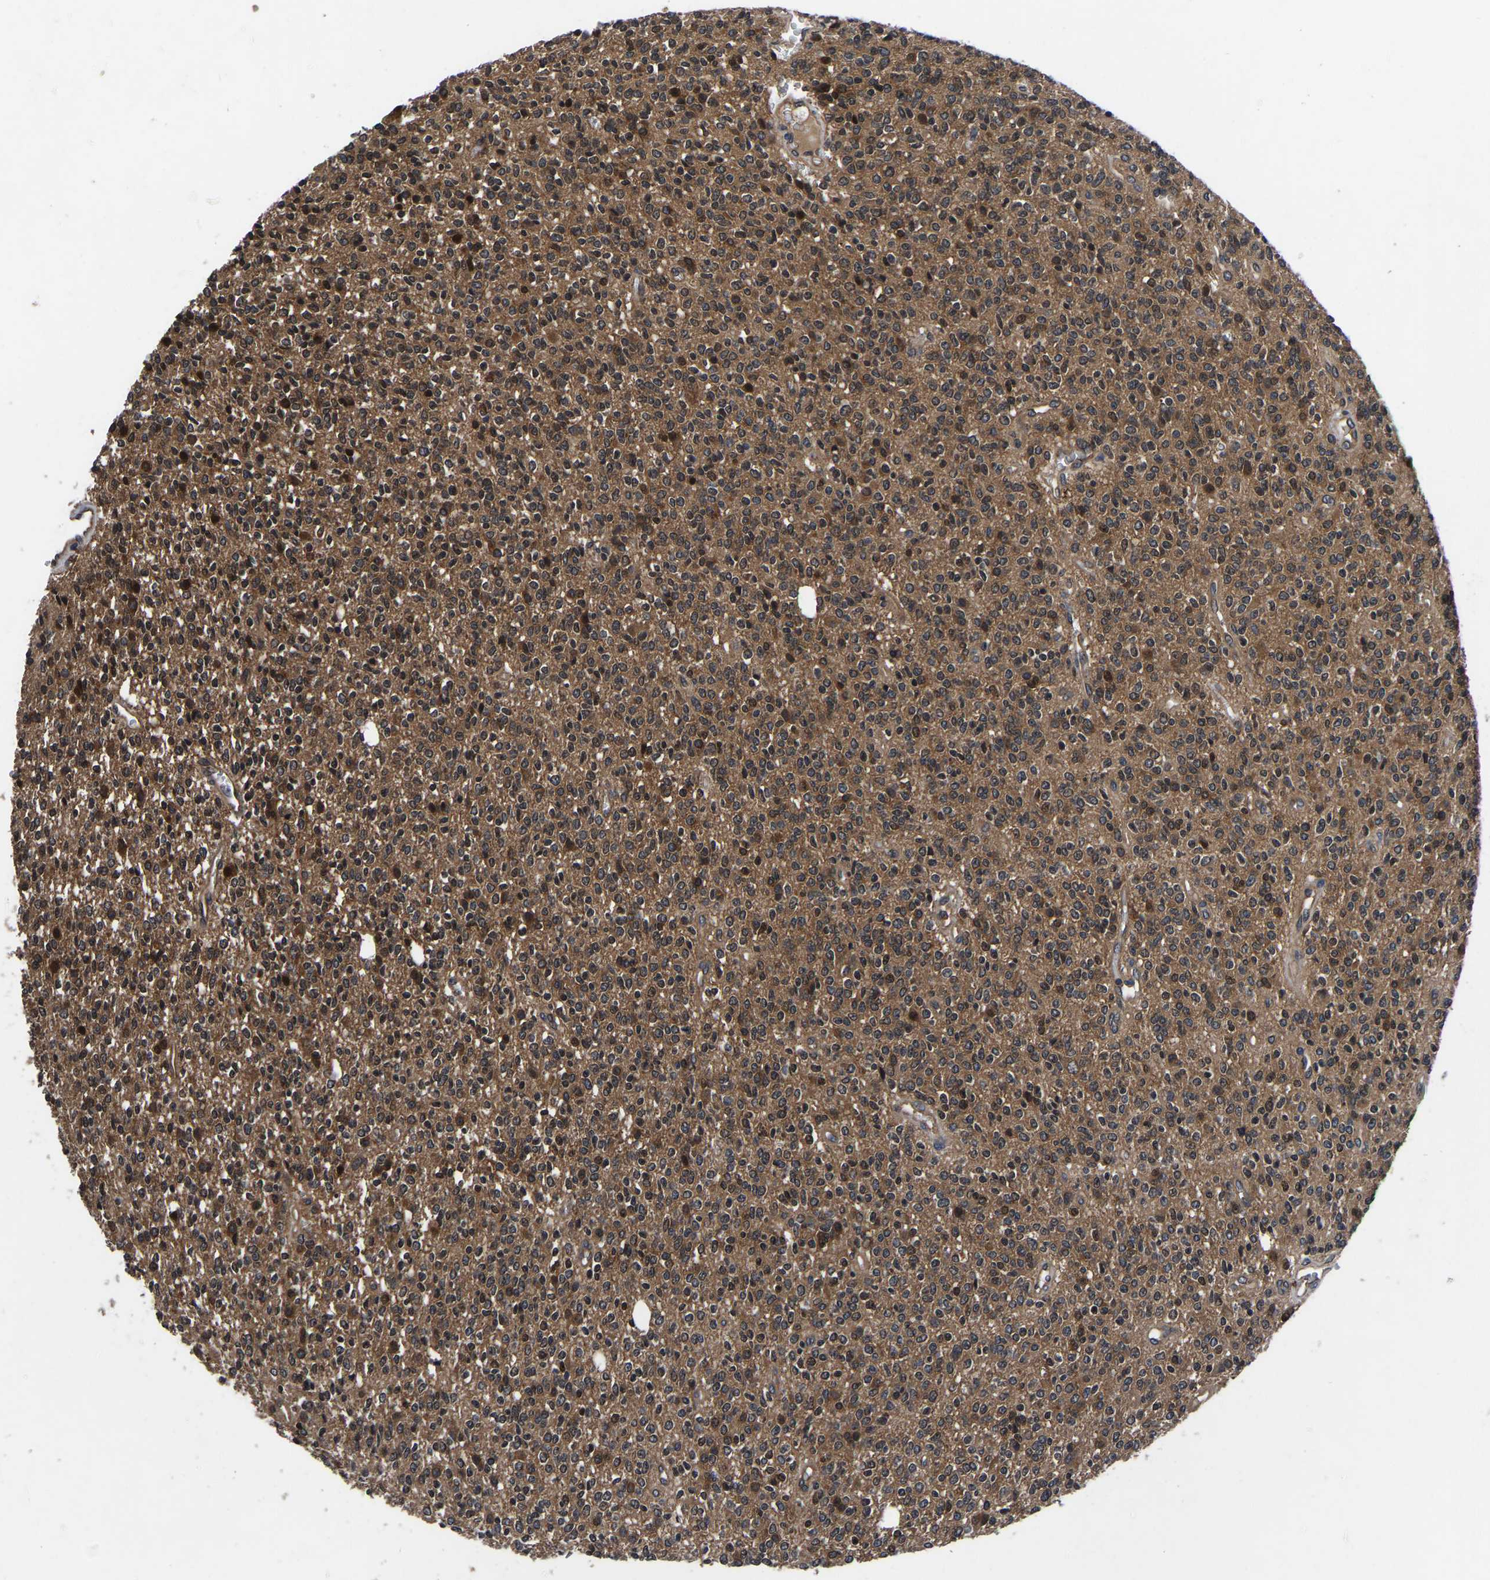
{"staining": {"intensity": "moderate", "quantity": ">75%", "location": "cytoplasmic/membranous"}, "tissue": "glioma", "cell_type": "Tumor cells", "image_type": "cancer", "snomed": [{"axis": "morphology", "description": "Glioma, malignant, High grade"}, {"axis": "topography", "description": "Brain"}], "caption": "The photomicrograph reveals a brown stain indicating the presence of a protein in the cytoplasmic/membranous of tumor cells in glioma. (IHC, brightfield microscopy, high magnification).", "gene": "FGD5", "patient": {"sex": "male", "age": 34}}